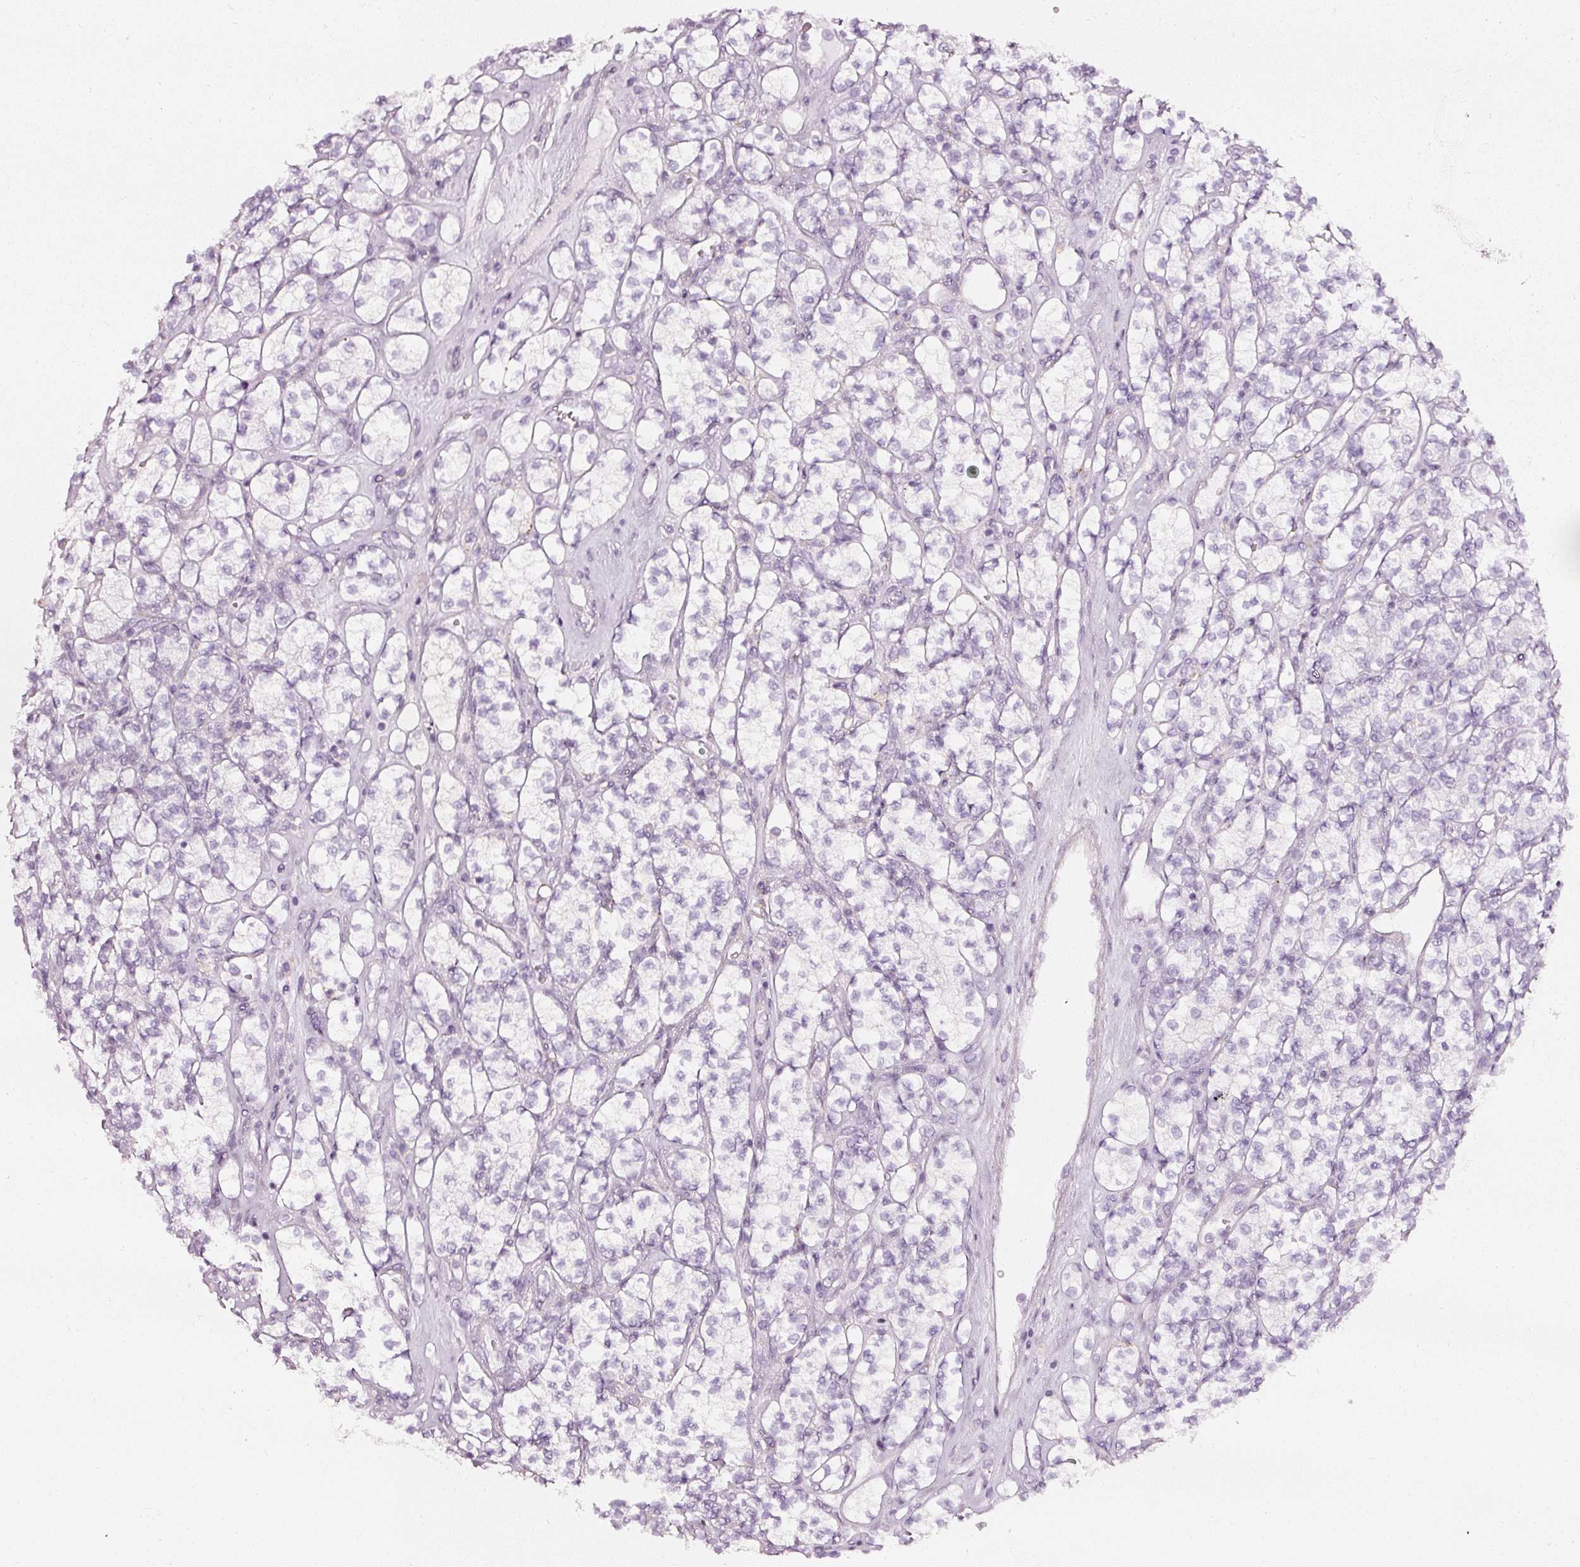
{"staining": {"intensity": "negative", "quantity": "none", "location": "none"}, "tissue": "renal cancer", "cell_type": "Tumor cells", "image_type": "cancer", "snomed": [{"axis": "morphology", "description": "Adenocarcinoma, NOS"}, {"axis": "topography", "description": "Kidney"}], "caption": "There is no significant staining in tumor cells of renal cancer.", "gene": "CNP", "patient": {"sex": "male", "age": 77}}